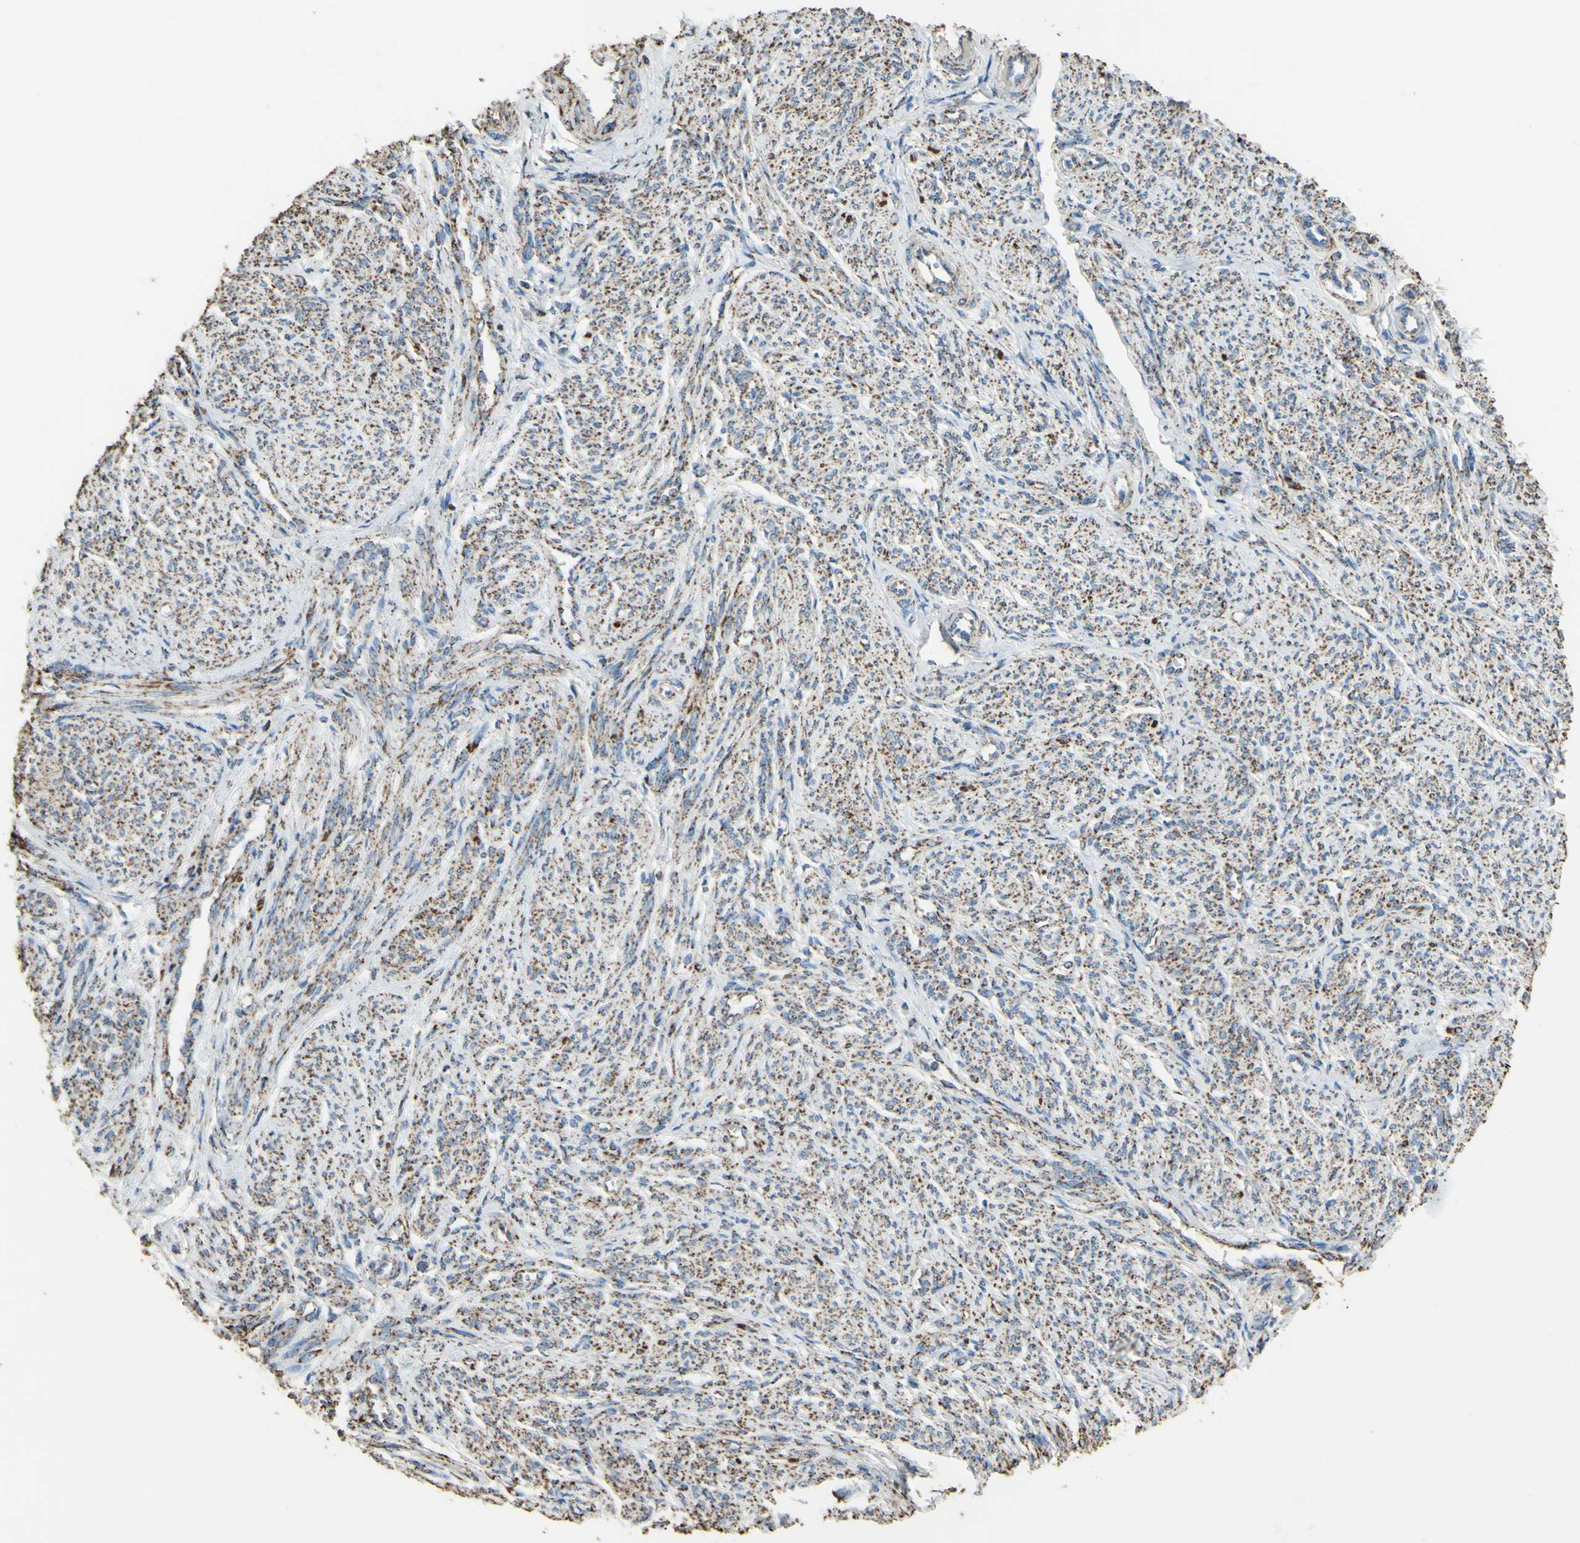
{"staining": {"intensity": "moderate", "quantity": ">75%", "location": "cytoplasmic/membranous"}, "tissue": "smooth muscle", "cell_type": "Smooth muscle cells", "image_type": "normal", "snomed": [{"axis": "morphology", "description": "Normal tissue, NOS"}, {"axis": "topography", "description": "Smooth muscle"}], "caption": "Immunohistochemical staining of normal human smooth muscle exhibits >75% levels of moderate cytoplasmic/membranous protein positivity in about >75% of smooth muscle cells. The protein of interest is stained brown, and the nuclei are stained in blue (DAB IHC with brightfield microscopy, high magnification).", "gene": "CMKLR2", "patient": {"sex": "female", "age": 65}}